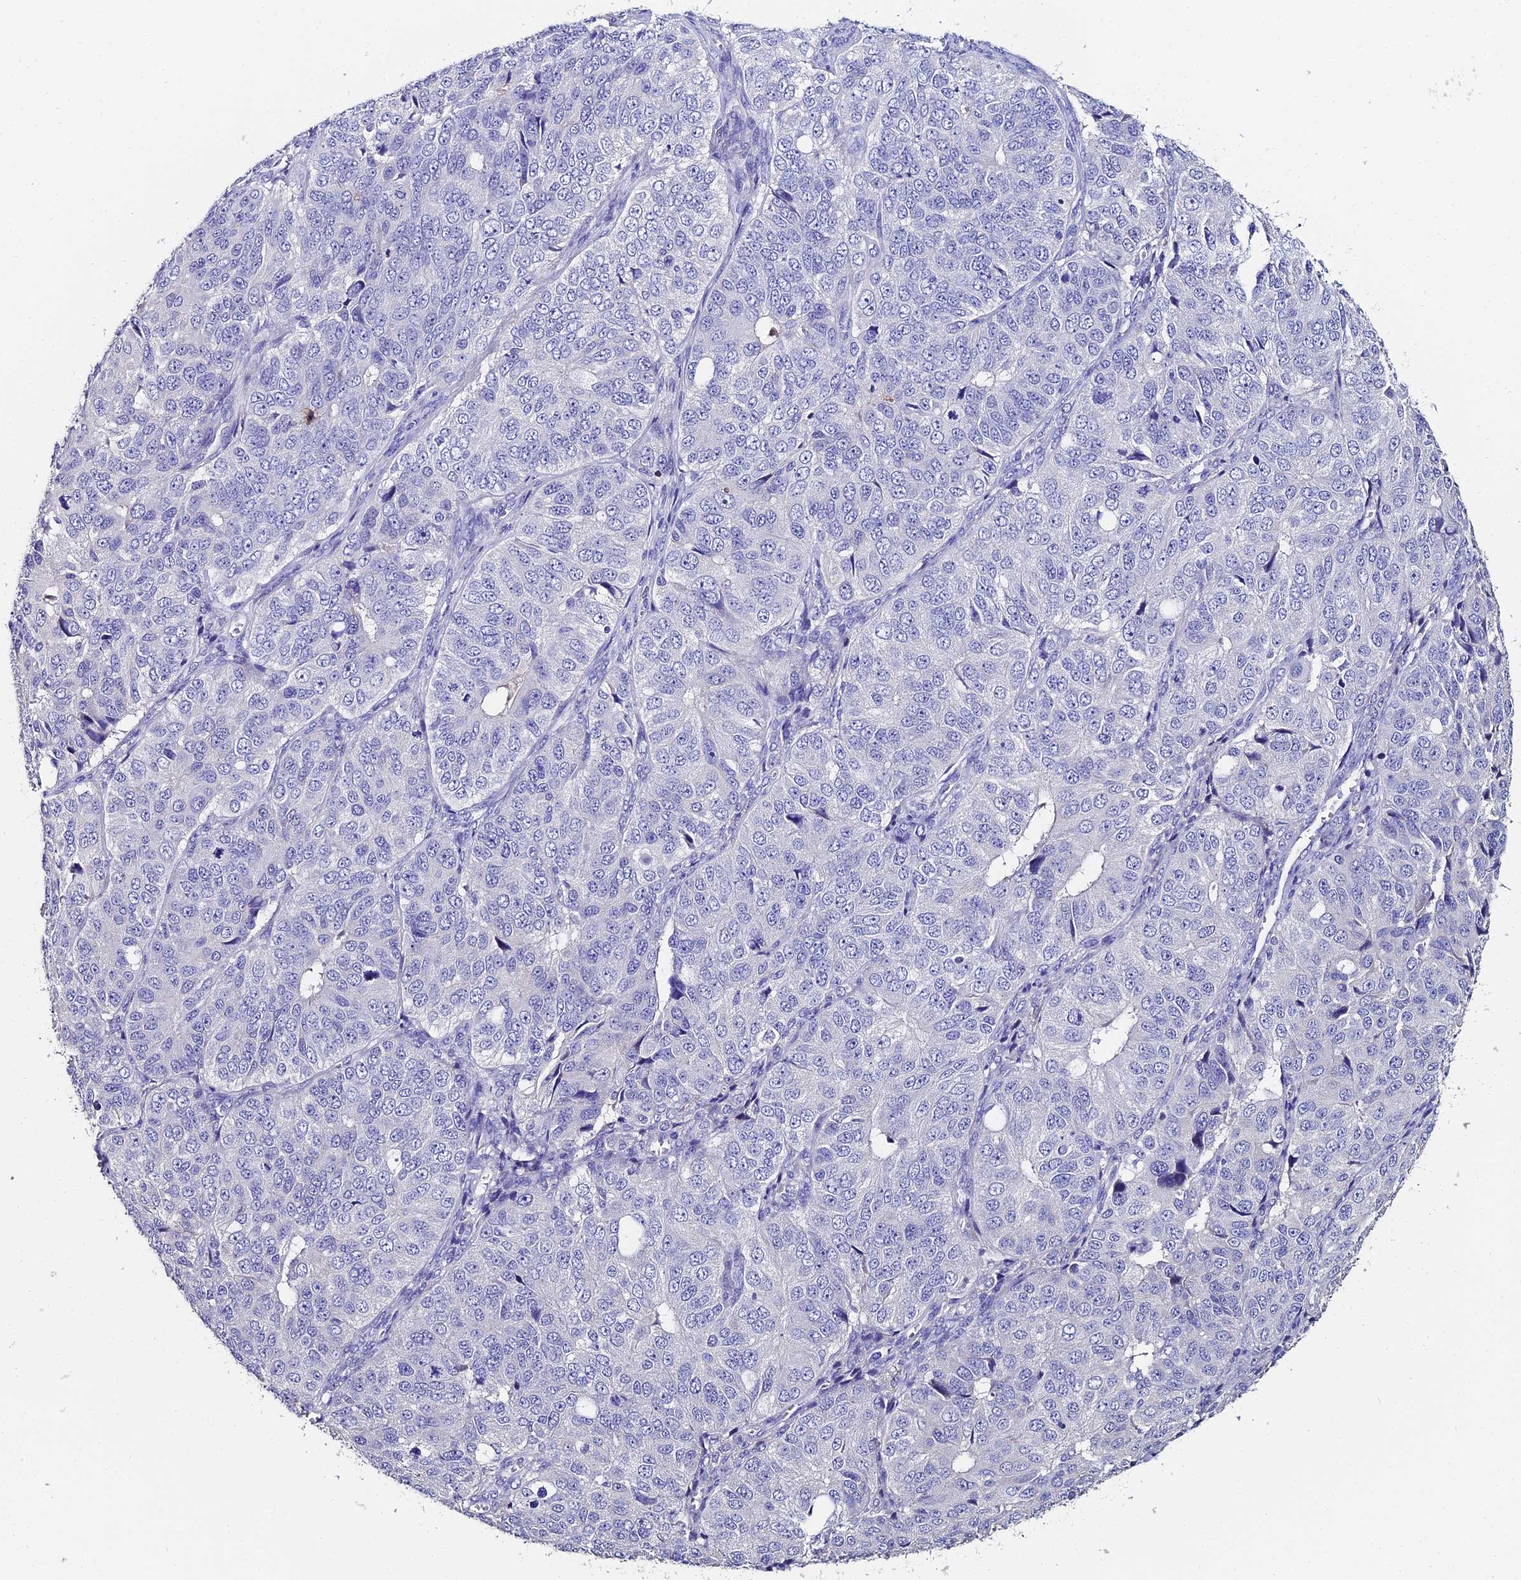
{"staining": {"intensity": "negative", "quantity": "none", "location": "none"}, "tissue": "ovarian cancer", "cell_type": "Tumor cells", "image_type": "cancer", "snomed": [{"axis": "morphology", "description": "Carcinoma, endometroid"}, {"axis": "topography", "description": "Ovary"}], "caption": "A photomicrograph of endometroid carcinoma (ovarian) stained for a protein shows no brown staining in tumor cells.", "gene": "ESRRG", "patient": {"sex": "female", "age": 51}}